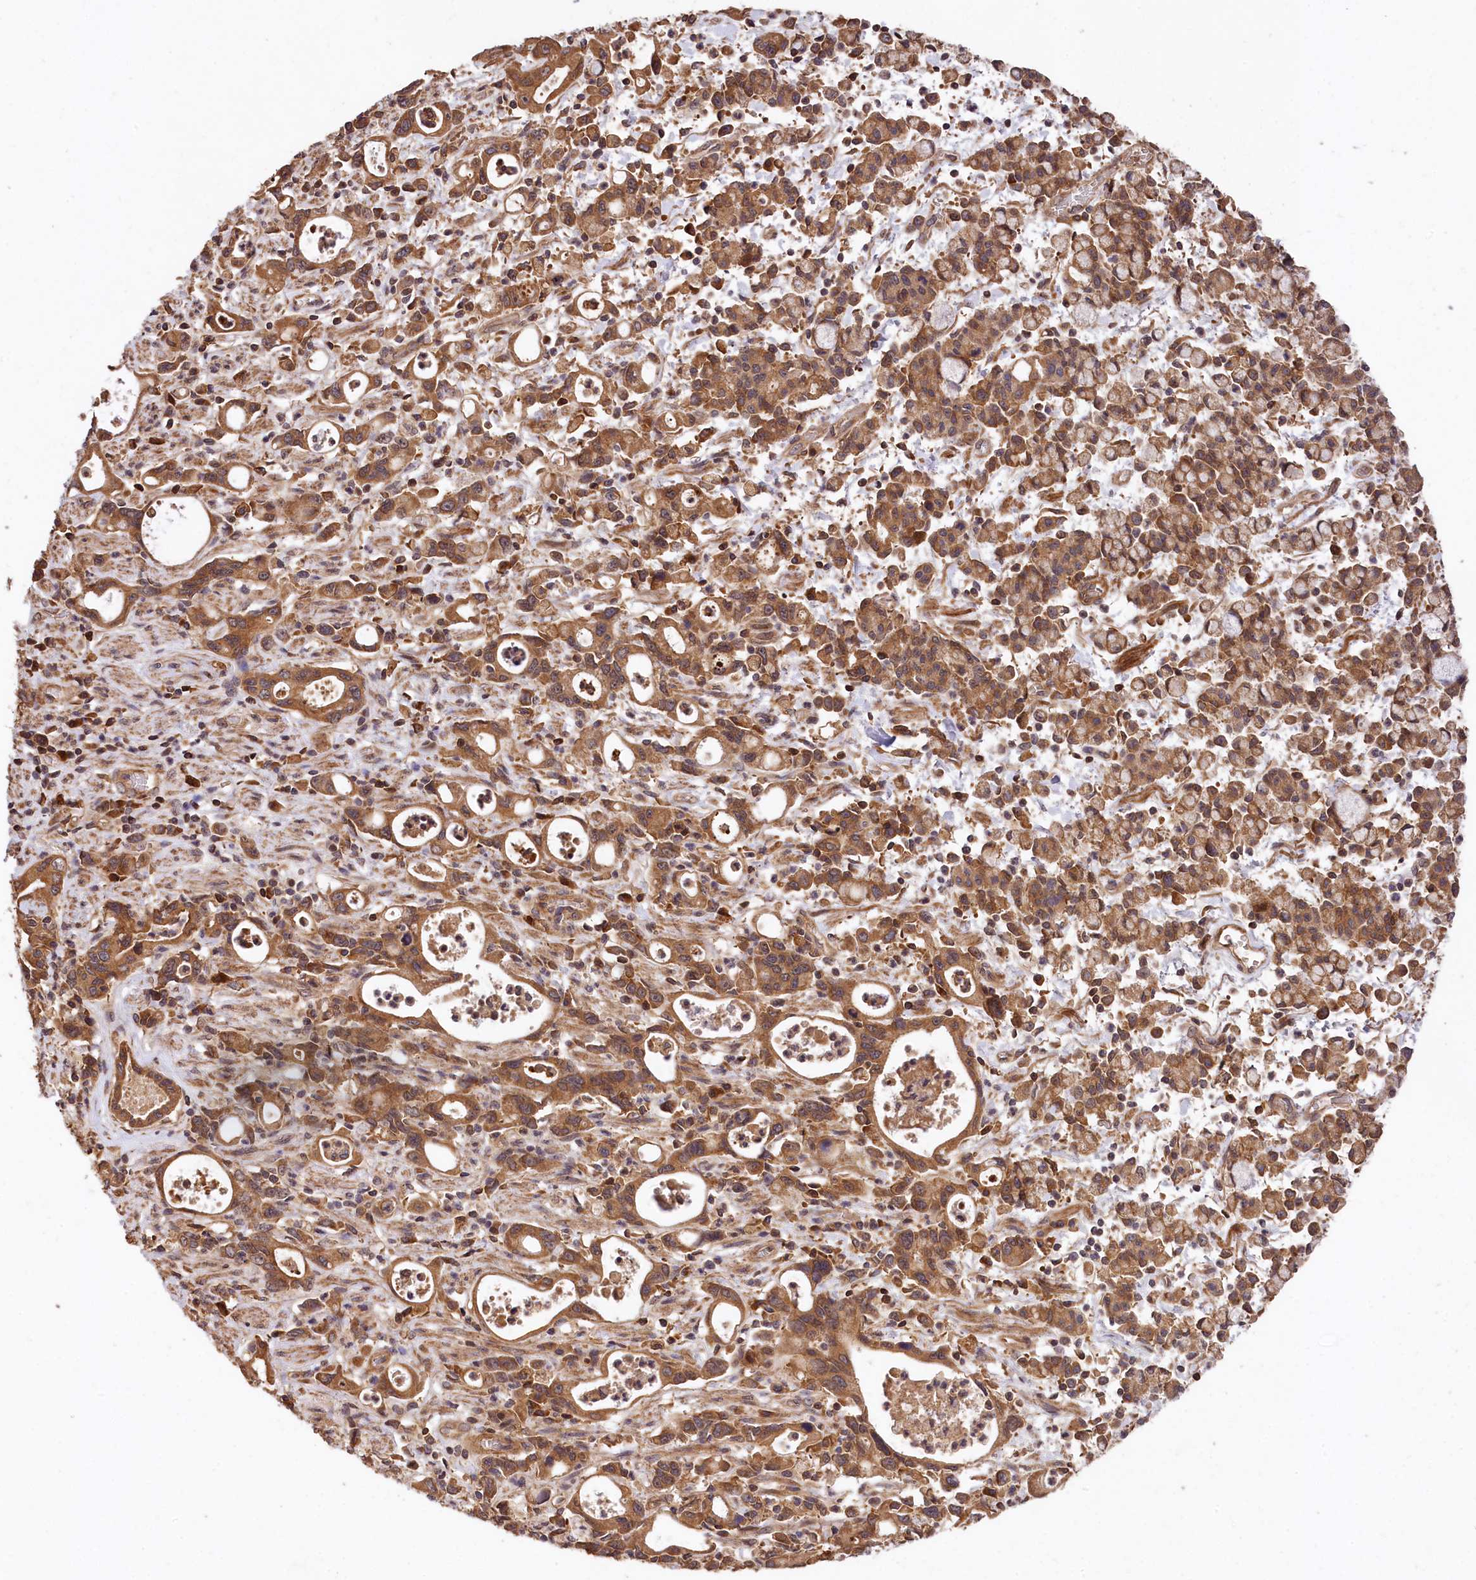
{"staining": {"intensity": "moderate", "quantity": ">75%", "location": "cytoplasmic/membranous"}, "tissue": "stomach cancer", "cell_type": "Tumor cells", "image_type": "cancer", "snomed": [{"axis": "morphology", "description": "Adenocarcinoma, NOS"}, {"axis": "topography", "description": "Stomach, lower"}], "caption": "A brown stain shows moderate cytoplasmic/membranous positivity of a protein in adenocarcinoma (stomach) tumor cells.", "gene": "MCF2L2", "patient": {"sex": "female", "age": 43}}